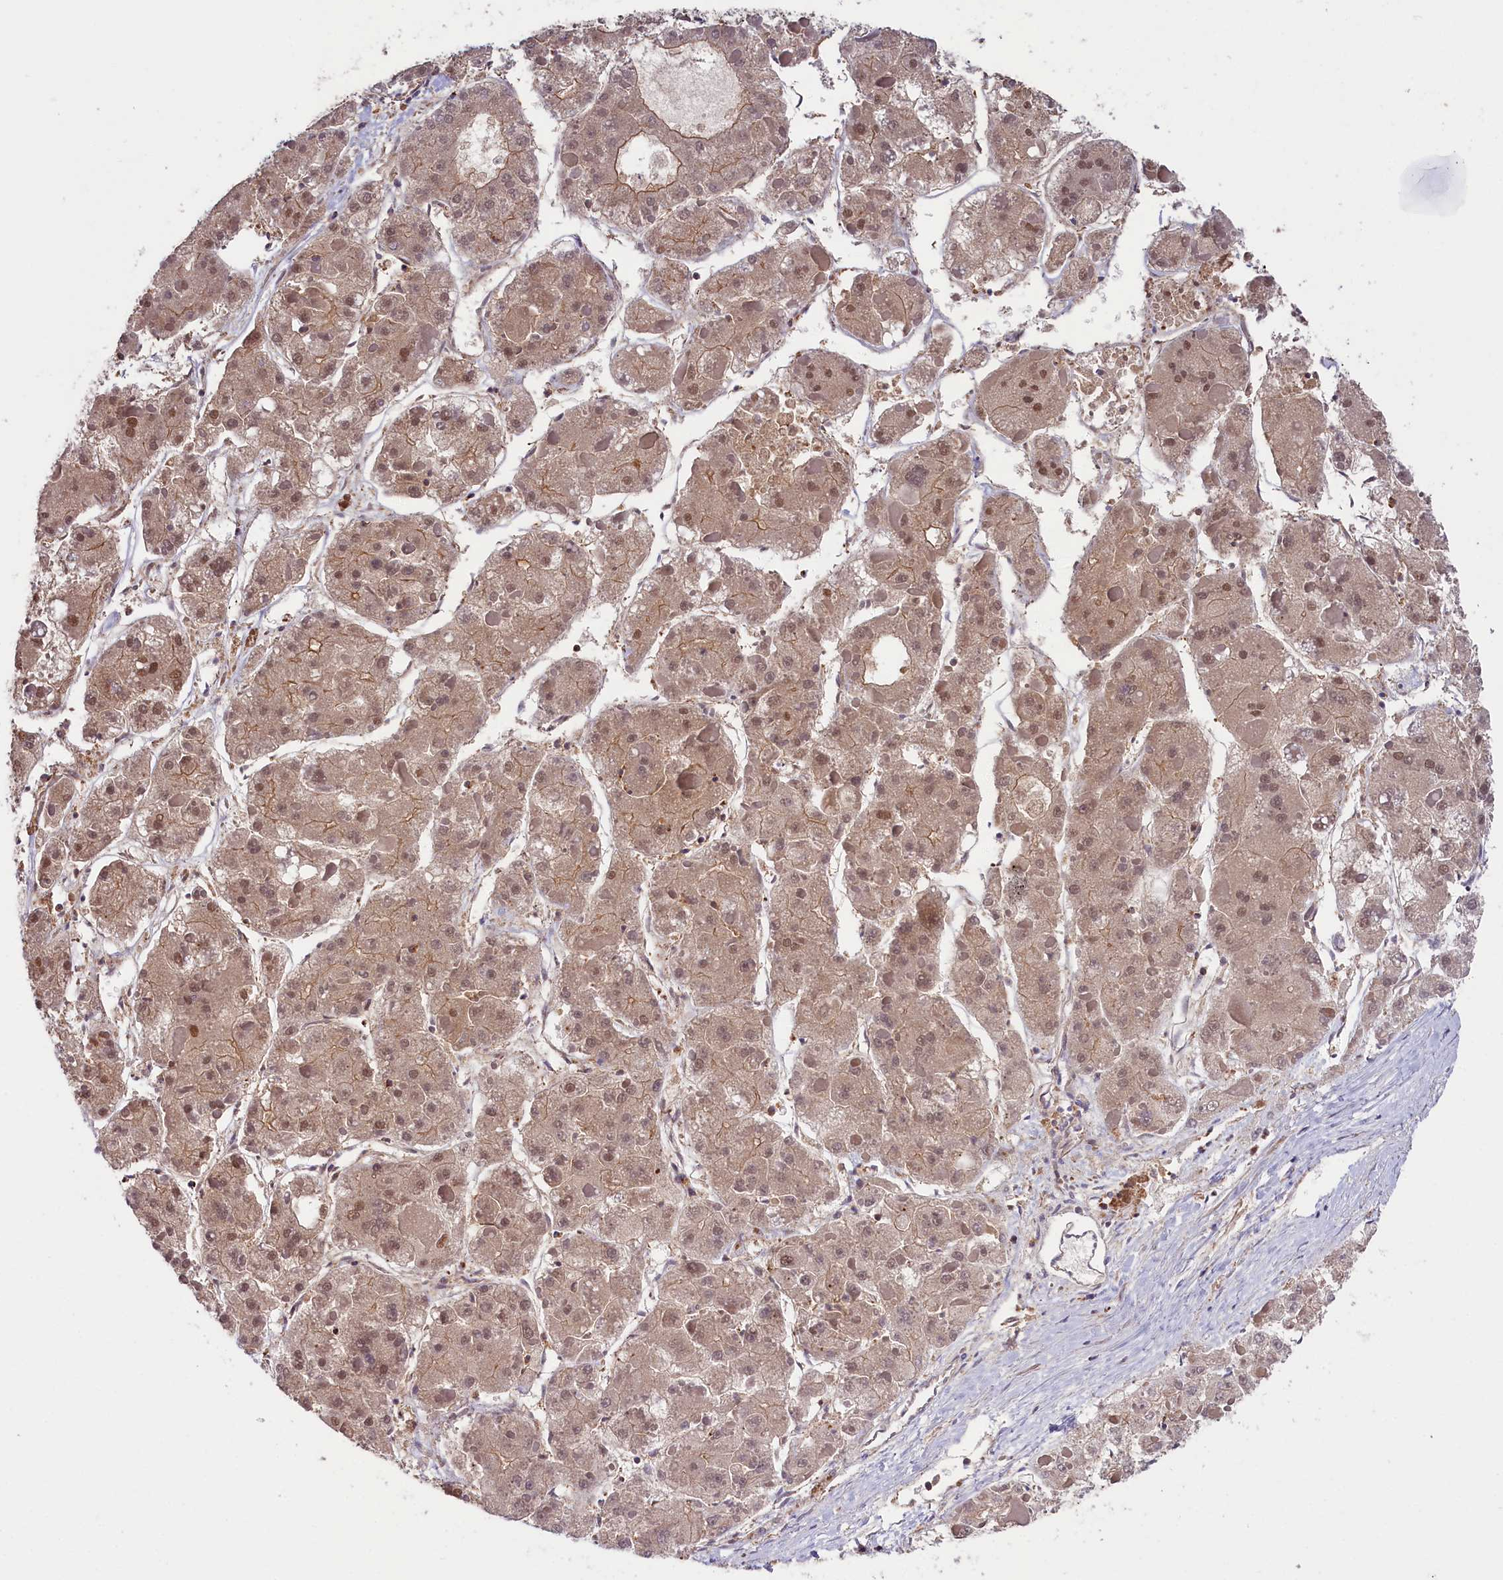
{"staining": {"intensity": "weak", "quantity": "25%-75%", "location": "cytoplasmic/membranous,nuclear"}, "tissue": "liver cancer", "cell_type": "Tumor cells", "image_type": "cancer", "snomed": [{"axis": "morphology", "description": "Carcinoma, Hepatocellular, NOS"}, {"axis": "topography", "description": "Liver"}], "caption": "Protein expression analysis of human liver cancer reveals weak cytoplasmic/membranous and nuclear expression in about 25%-75% of tumor cells. Ihc stains the protein of interest in brown and the nuclei are stained blue.", "gene": "SKIDA1", "patient": {"sex": "female", "age": 73}}